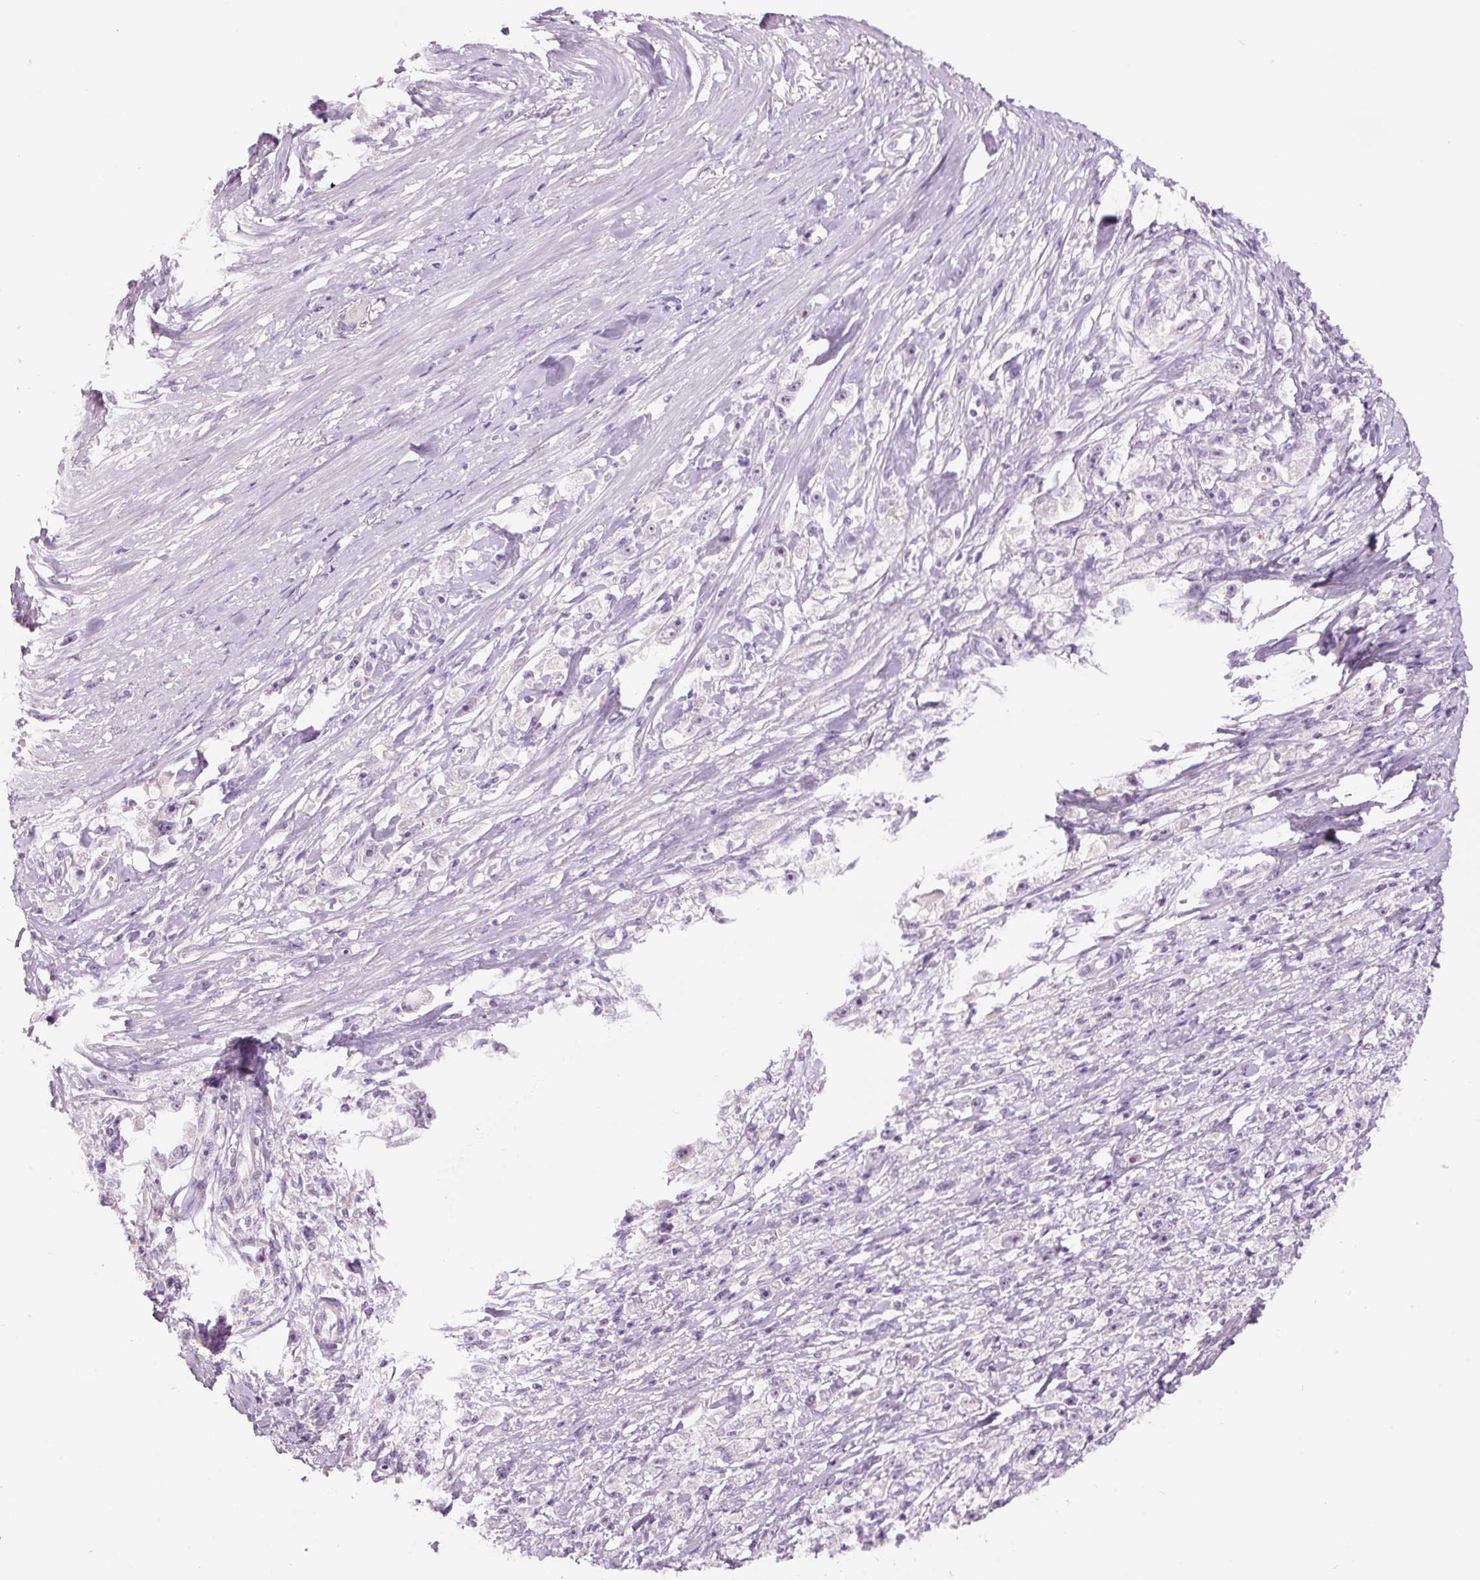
{"staining": {"intensity": "negative", "quantity": "none", "location": "none"}, "tissue": "stomach cancer", "cell_type": "Tumor cells", "image_type": "cancer", "snomed": [{"axis": "morphology", "description": "Adenocarcinoma, NOS"}, {"axis": "topography", "description": "Stomach"}], "caption": "High magnification brightfield microscopy of stomach cancer (adenocarcinoma) stained with DAB (brown) and counterstained with hematoxylin (blue): tumor cells show no significant staining. (Stains: DAB (3,3'-diaminobenzidine) IHC with hematoxylin counter stain, Microscopy: brightfield microscopy at high magnification).", "gene": "GCG", "patient": {"sex": "female", "age": 59}}